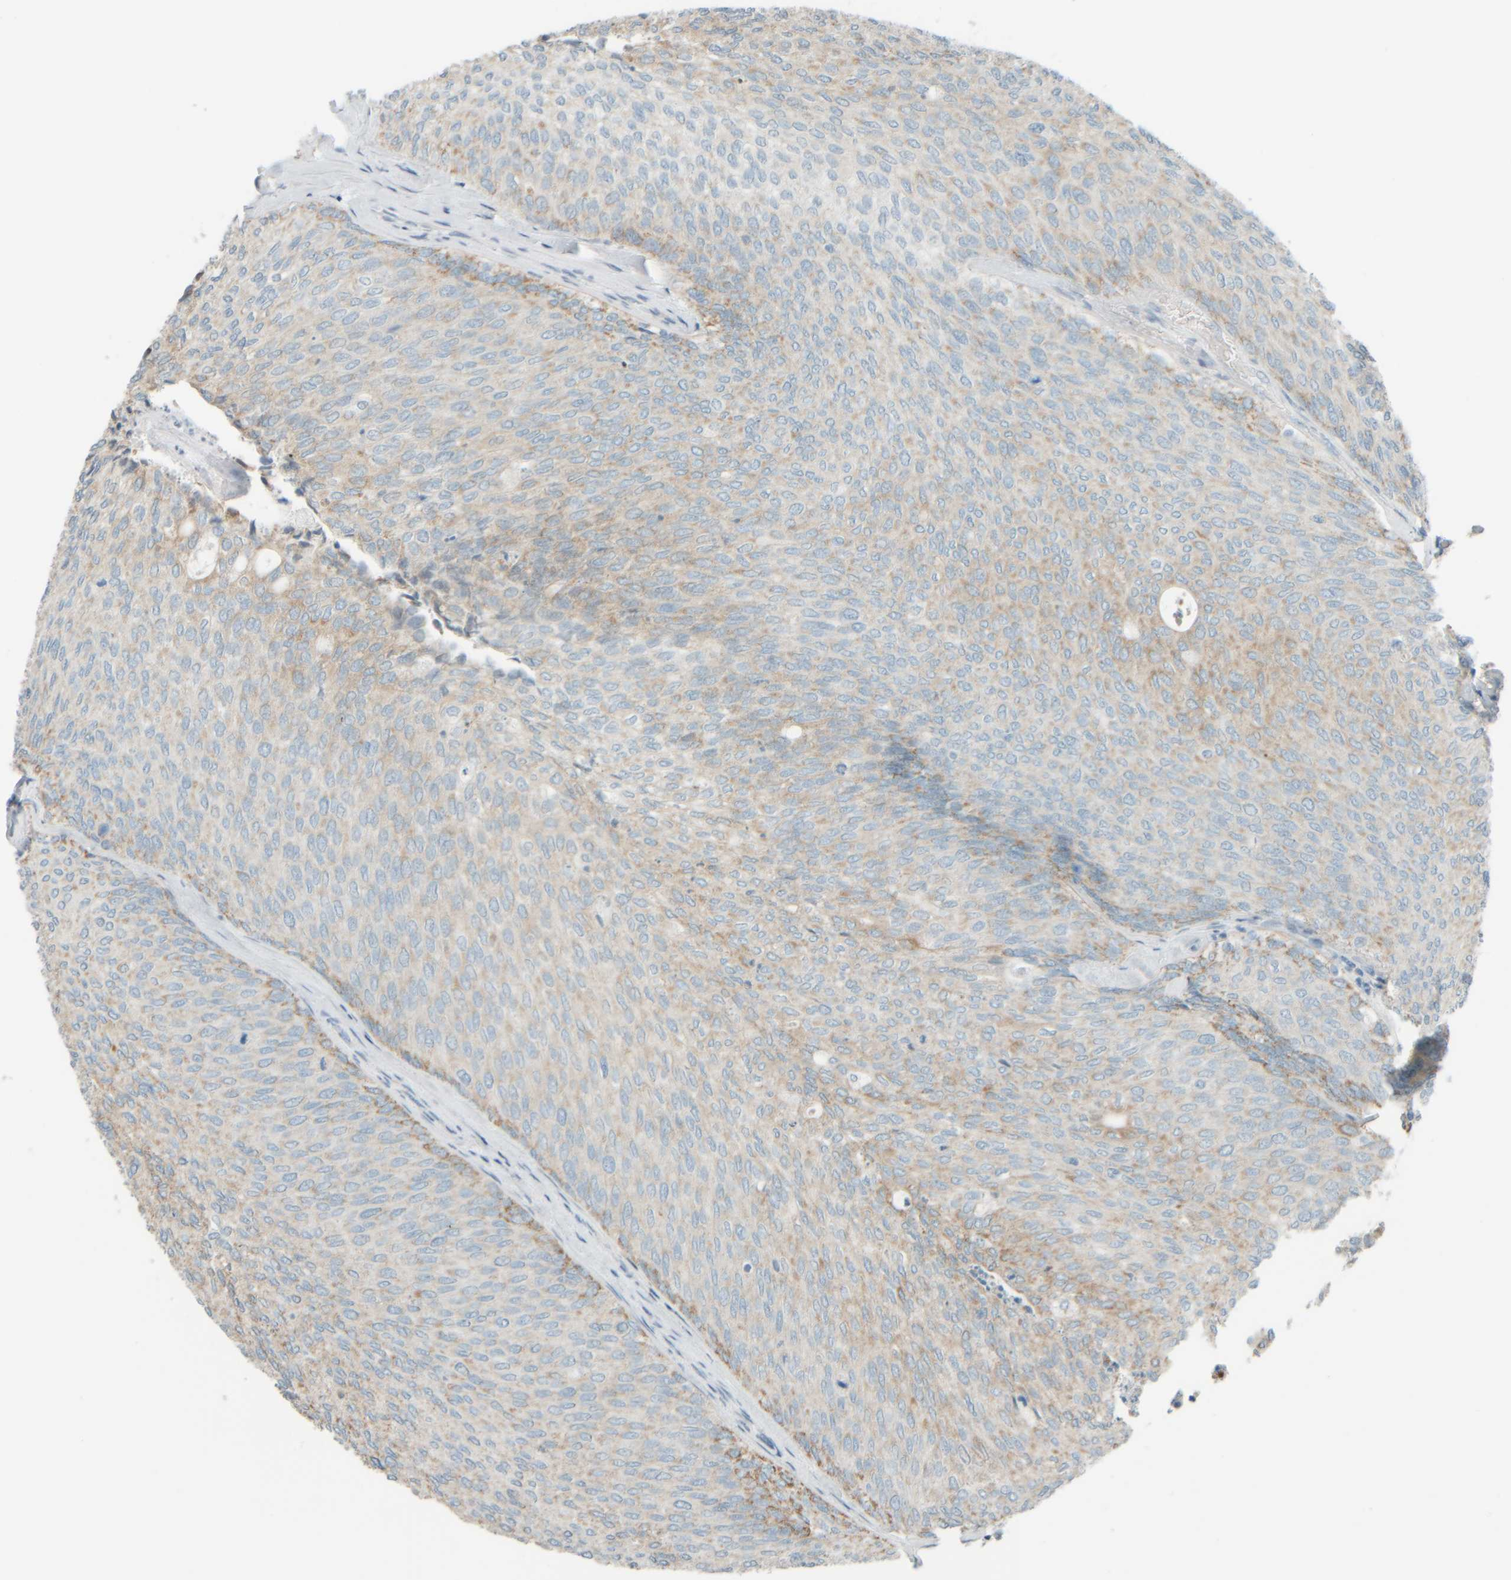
{"staining": {"intensity": "moderate", "quantity": "25%-75%", "location": "cytoplasmic/membranous"}, "tissue": "urothelial cancer", "cell_type": "Tumor cells", "image_type": "cancer", "snomed": [{"axis": "morphology", "description": "Urothelial carcinoma, Low grade"}, {"axis": "topography", "description": "Urinary bladder"}], "caption": "Urothelial cancer tissue shows moderate cytoplasmic/membranous positivity in about 25%-75% of tumor cells, visualized by immunohistochemistry.", "gene": "PTGES3L-AARSD1", "patient": {"sex": "female", "age": 79}}